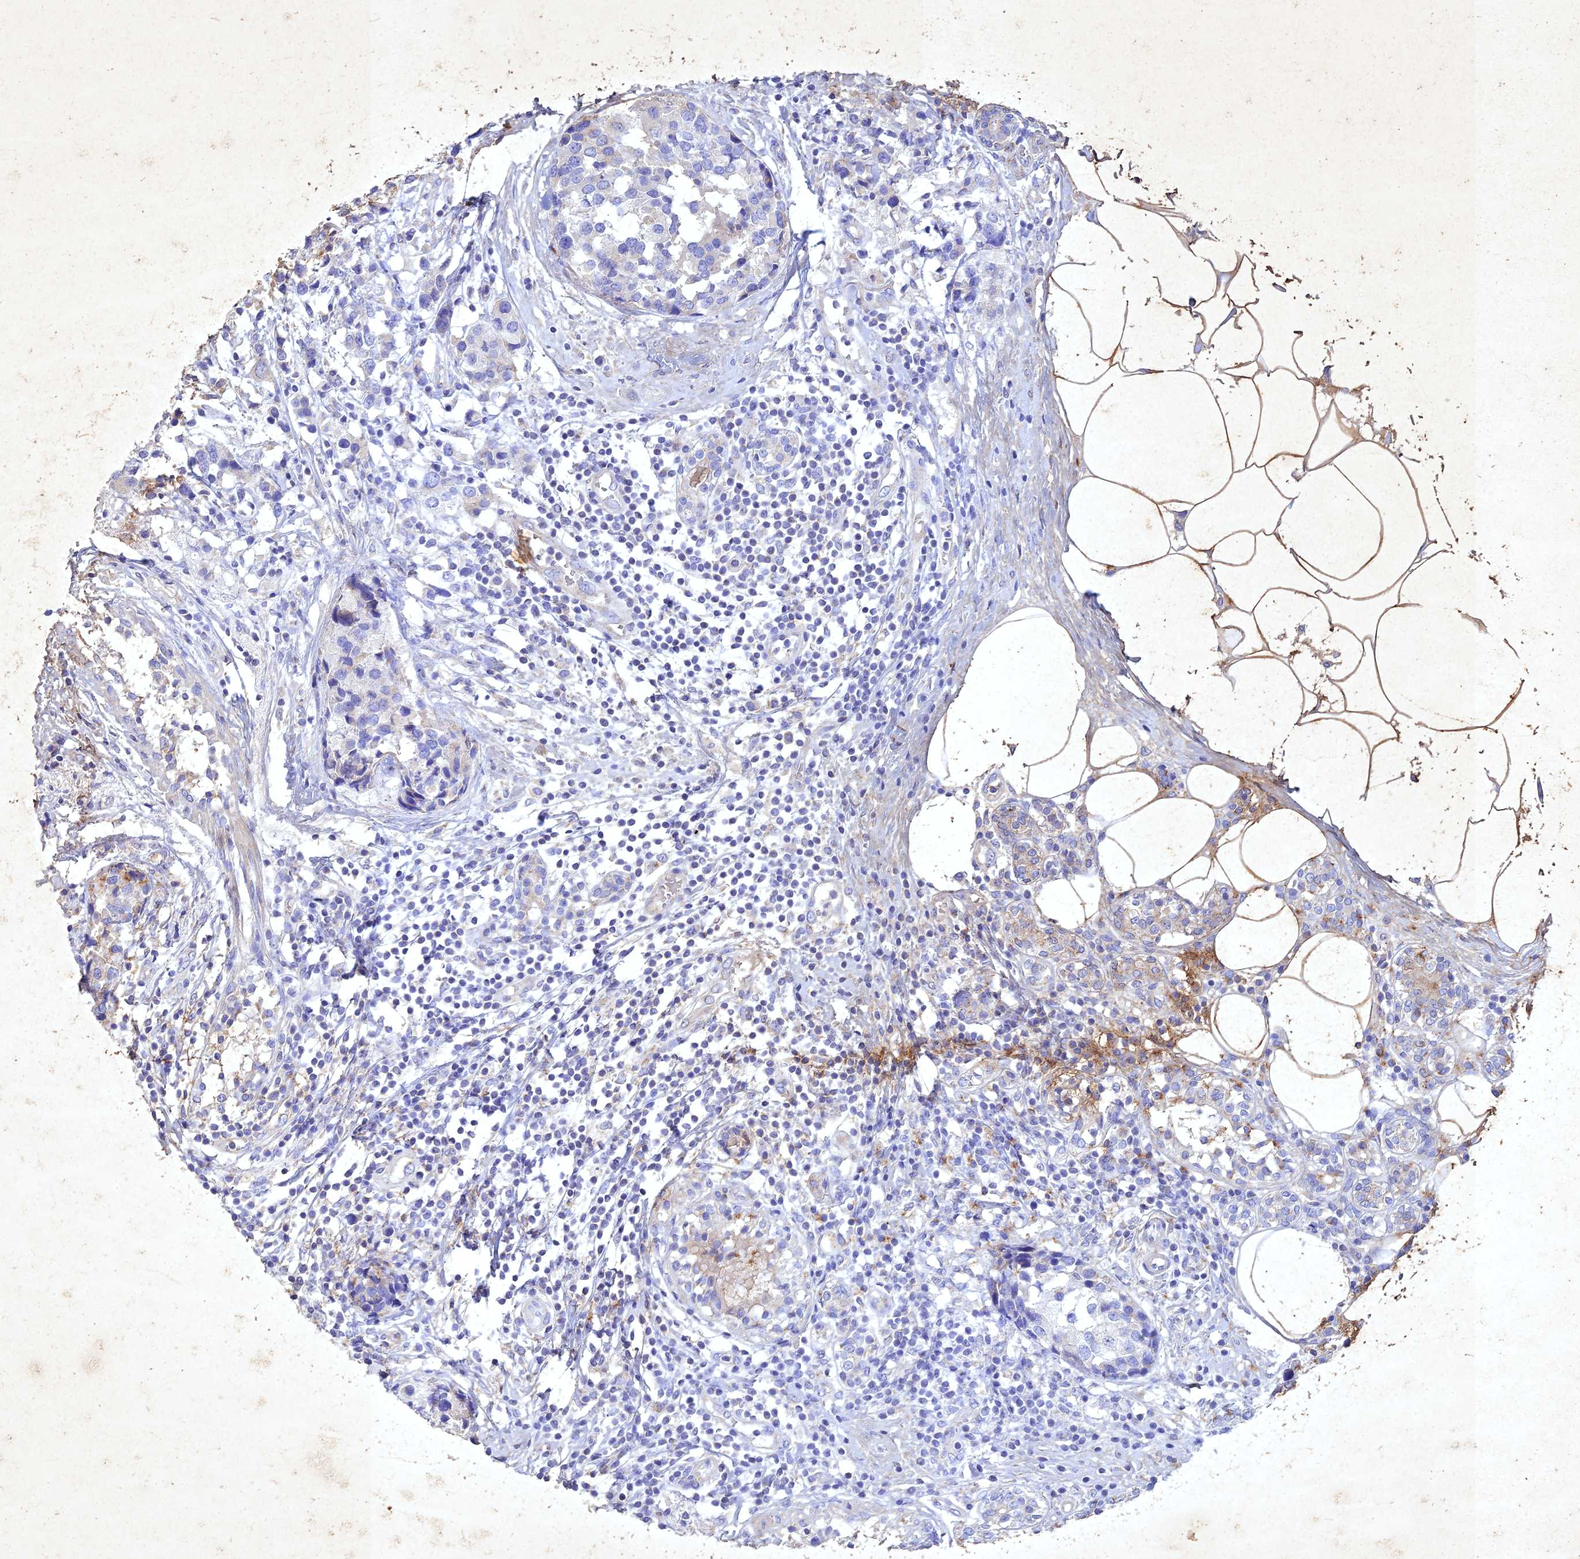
{"staining": {"intensity": "negative", "quantity": "none", "location": "none"}, "tissue": "breast cancer", "cell_type": "Tumor cells", "image_type": "cancer", "snomed": [{"axis": "morphology", "description": "Lobular carcinoma"}, {"axis": "topography", "description": "Breast"}], "caption": "Lobular carcinoma (breast) was stained to show a protein in brown. There is no significant staining in tumor cells.", "gene": "NDUFV1", "patient": {"sex": "female", "age": 59}}